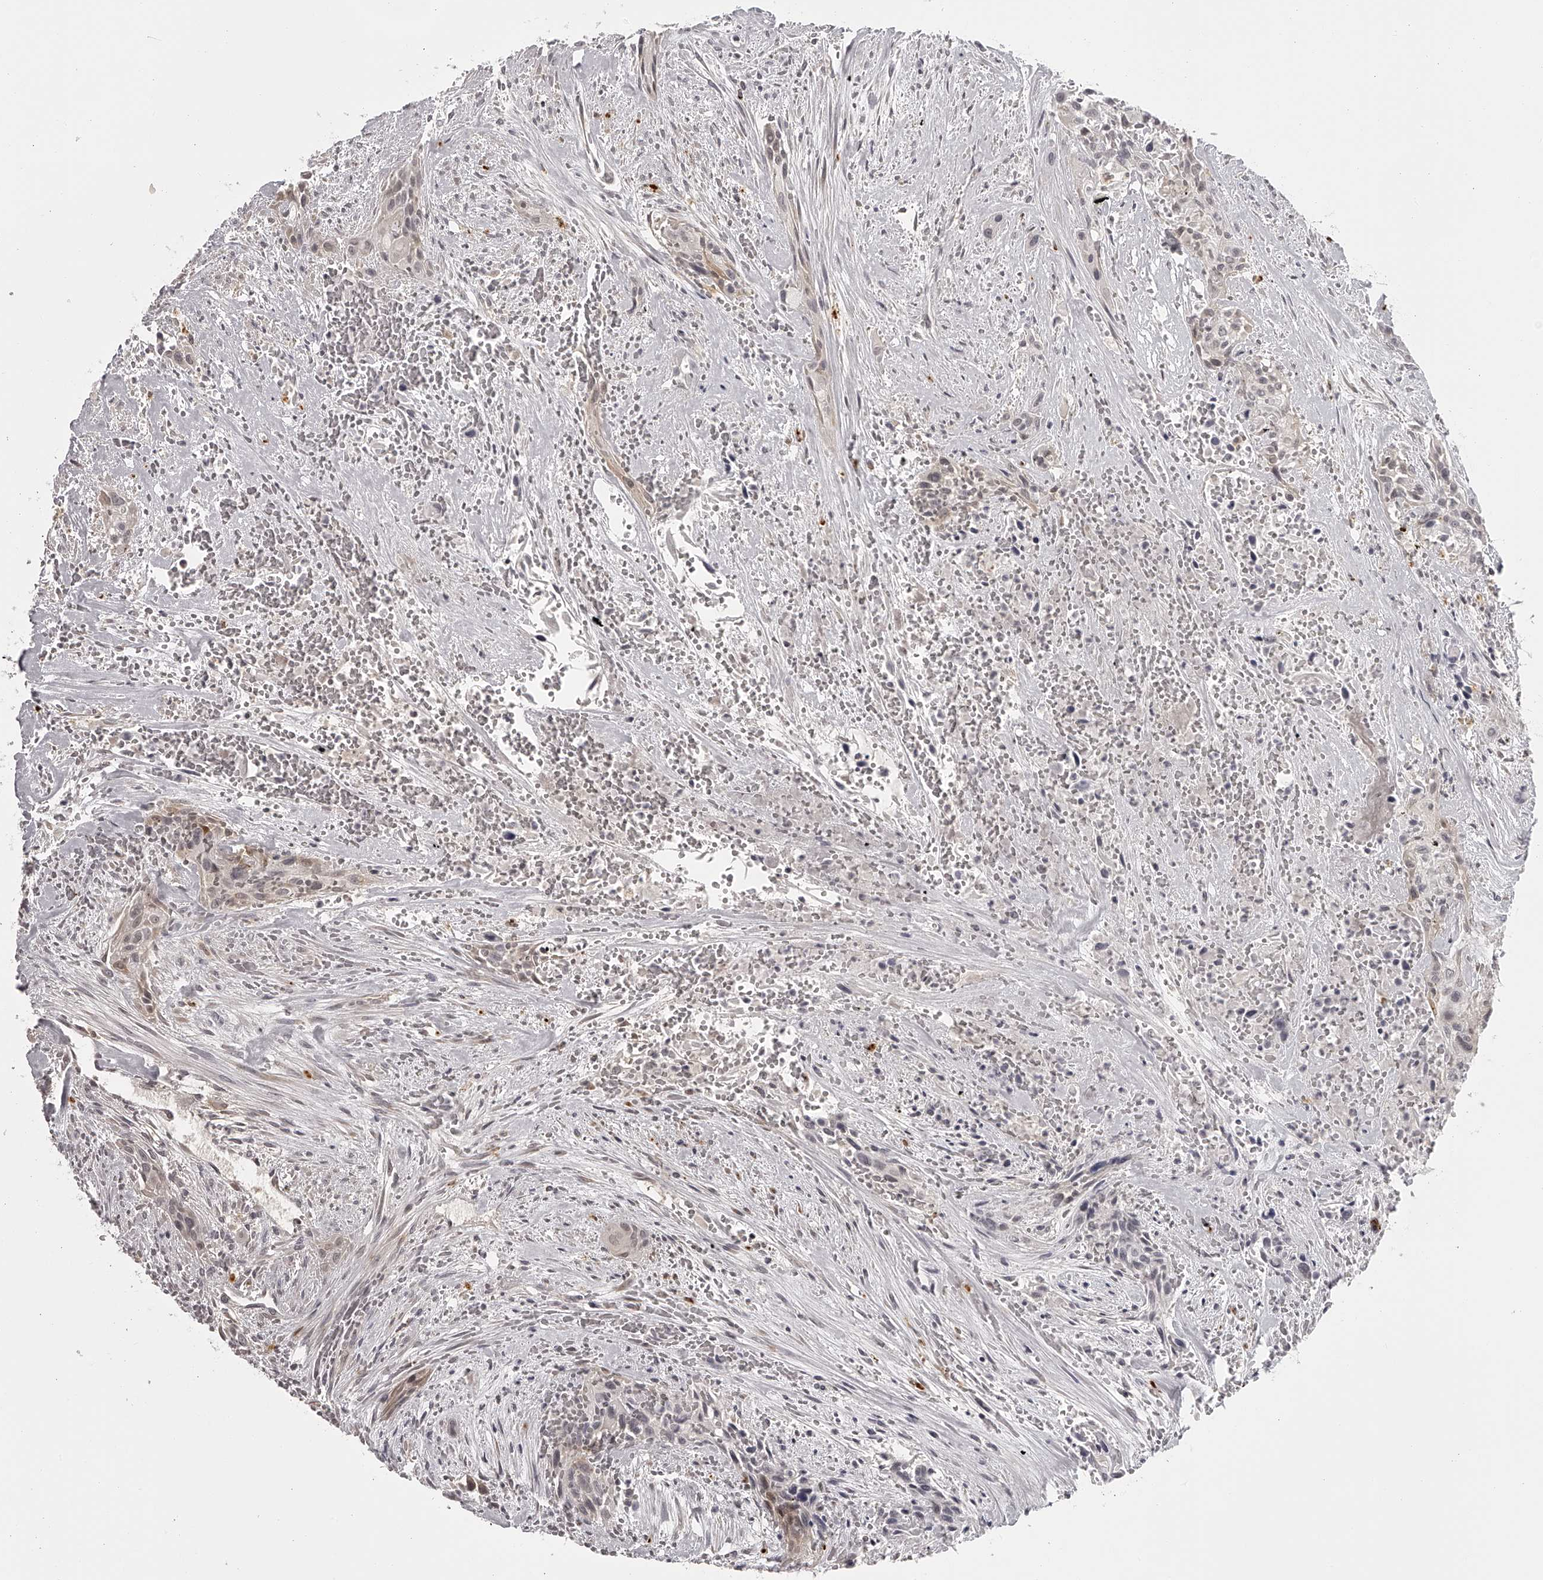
{"staining": {"intensity": "weak", "quantity": "<25%", "location": "cytoplasmic/membranous"}, "tissue": "urothelial cancer", "cell_type": "Tumor cells", "image_type": "cancer", "snomed": [{"axis": "morphology", "description": "Urothelial carcinoma, High grade"}, {"axis": "topography", "description": "Urinary bladder"}], "caption": "High power microscopy histopathology image of an immunohistochemistry (IHC) photomicrograph of urothelial cancer, revealing no significant staining in tumor cells. The staining is performed using DAB (3,3'-diaminobenzidine) brown chromogen with nuclei counter-stained in using hematoxylin.", "gene": "RNF220", "patient": {"sex": "male", "age": 35}}